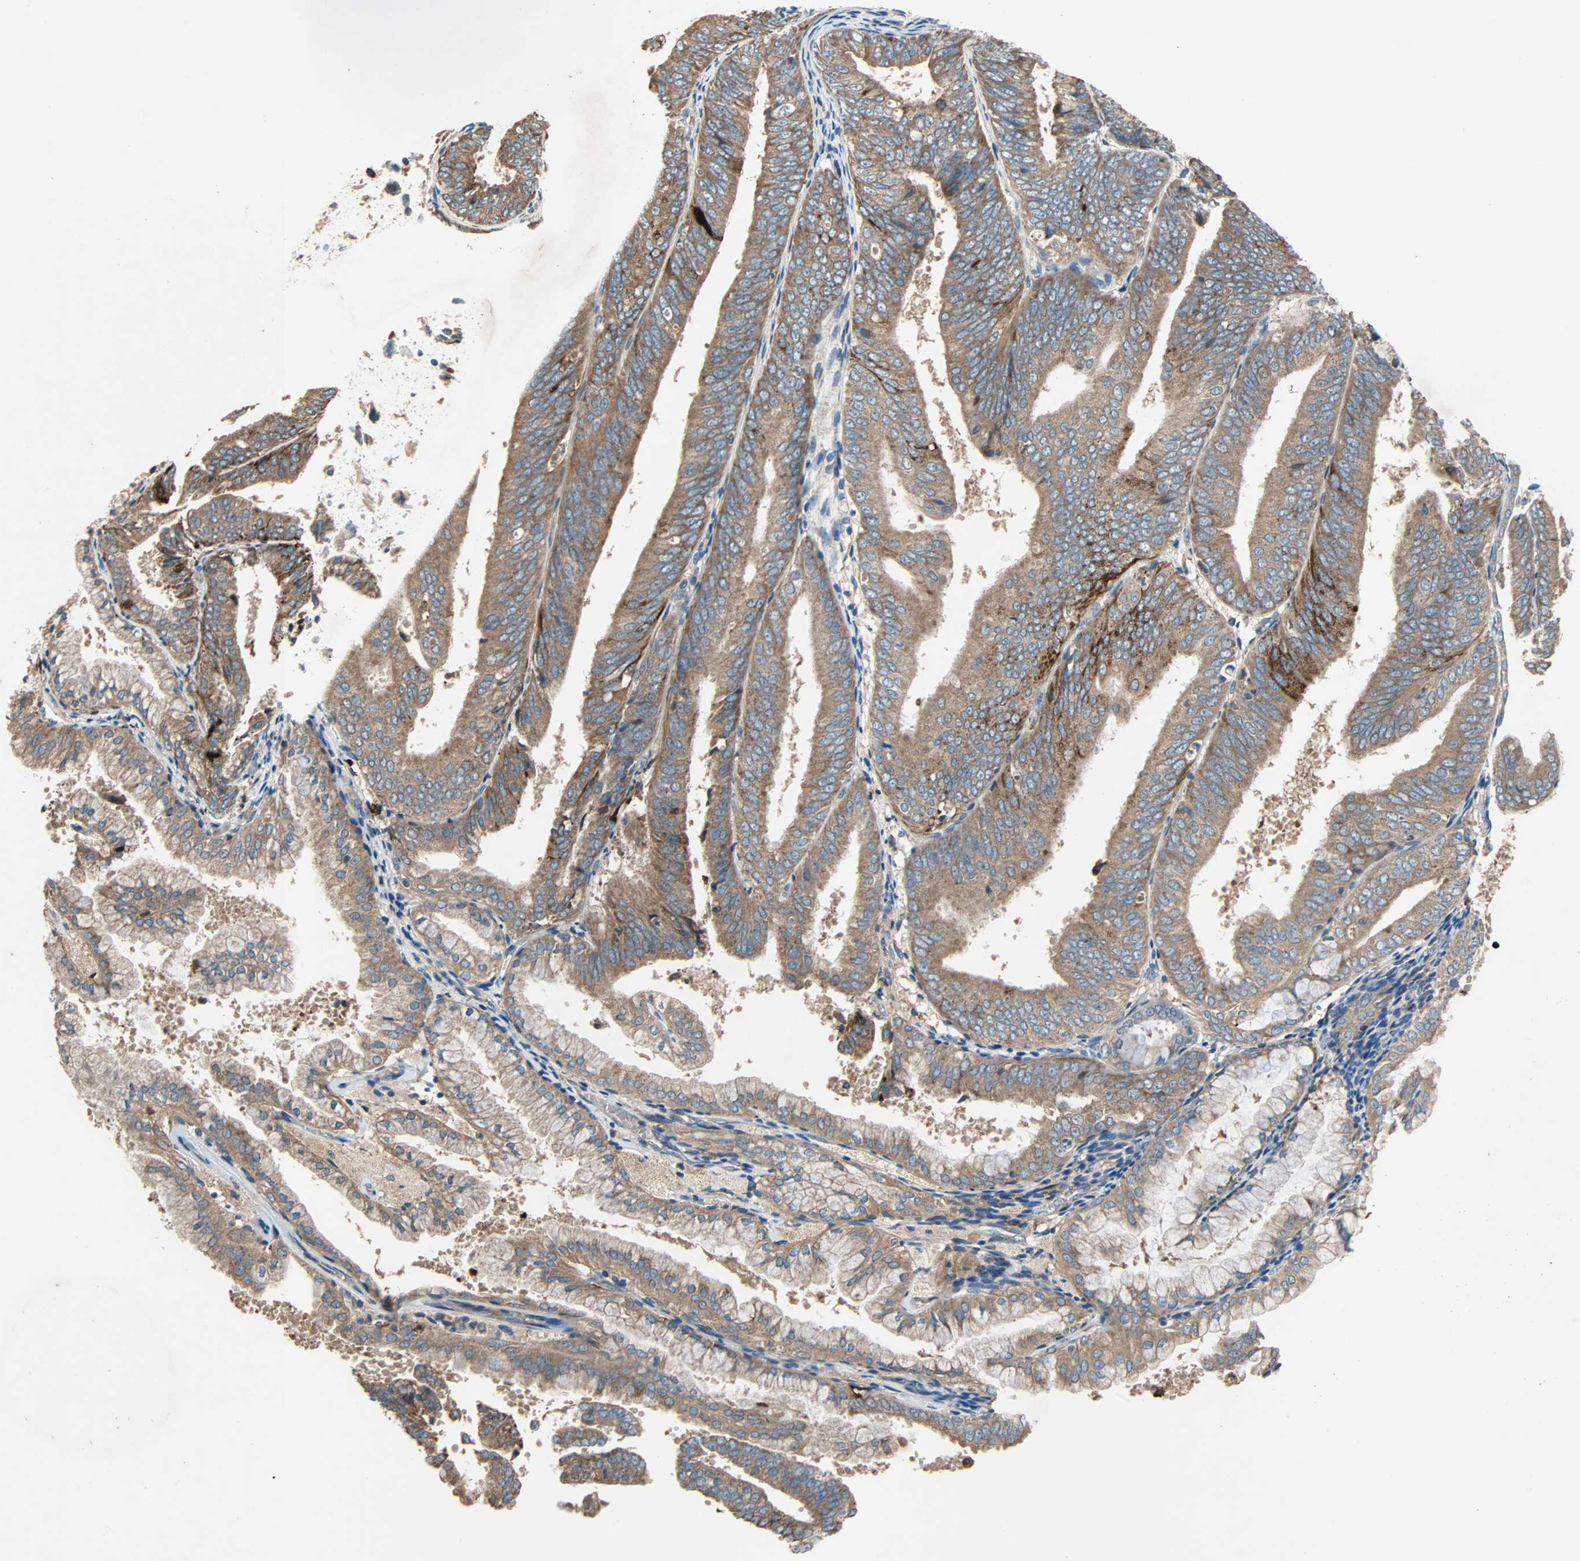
{"staining": {"intensity": "strong", "quantity": ">75%", "location": "cytoplasmic/membranous"}, "tissue": "endometrial cancer", "cell_type": "Tumor cells", "image_type": "cancer", "snomed": [{"axis": "morphology", "description": "Adenocarcinoma, NOS"}, {"axis": "topography", "description": "Endometrium"}], "caption": "Endometrial cancer stained with IHC reveals strong cytoplasmic/membranous staining in approximately >75% of tumor cells.", "gene": "XYLT1", "patient": {"sex": "female", "age": 63}}